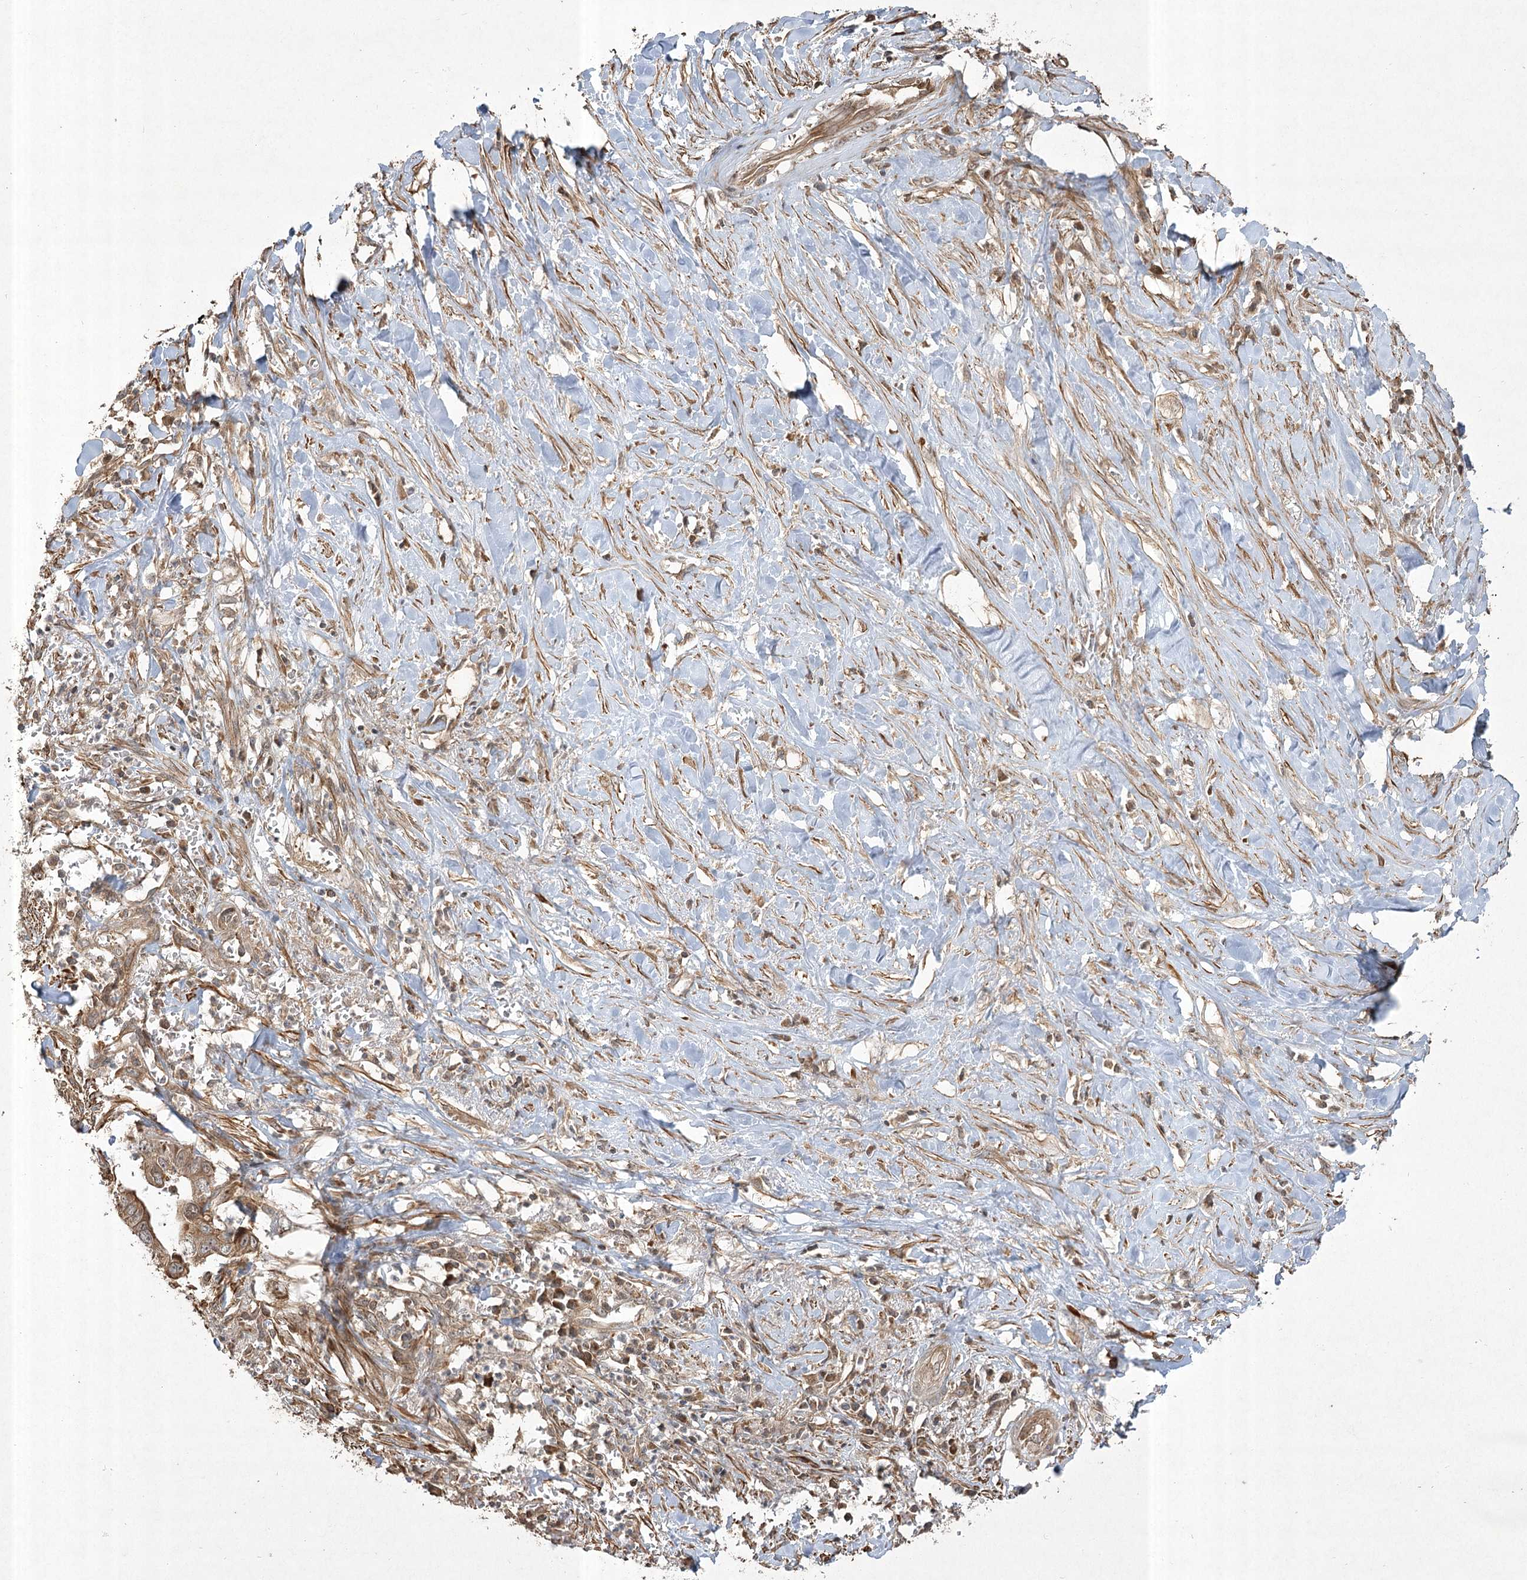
{"staining": {"intensity": "moderate", "quantity": ">75%", "location": "cytoplasmic/membranous"}, "tissue": "liver cancer", "cell_type": "Tumor cells", "image_type": "cancer", "snomed": [{"axis": "morphology", "description": "Cholangiocarcinoma"}, {"axis": "topography", "description": "Liver"}], "caption": "Immunohistochemistry (IHC) photomicrograph of human liver cholangiocarcinoma stained for a protein (brown), which demonstrates medium levels of moderate cytoplasmic/membranous positivity in about >75% of tumor cells.", "gene": "CPLANE1", "patient": {"sex": "female", "age": 79}}